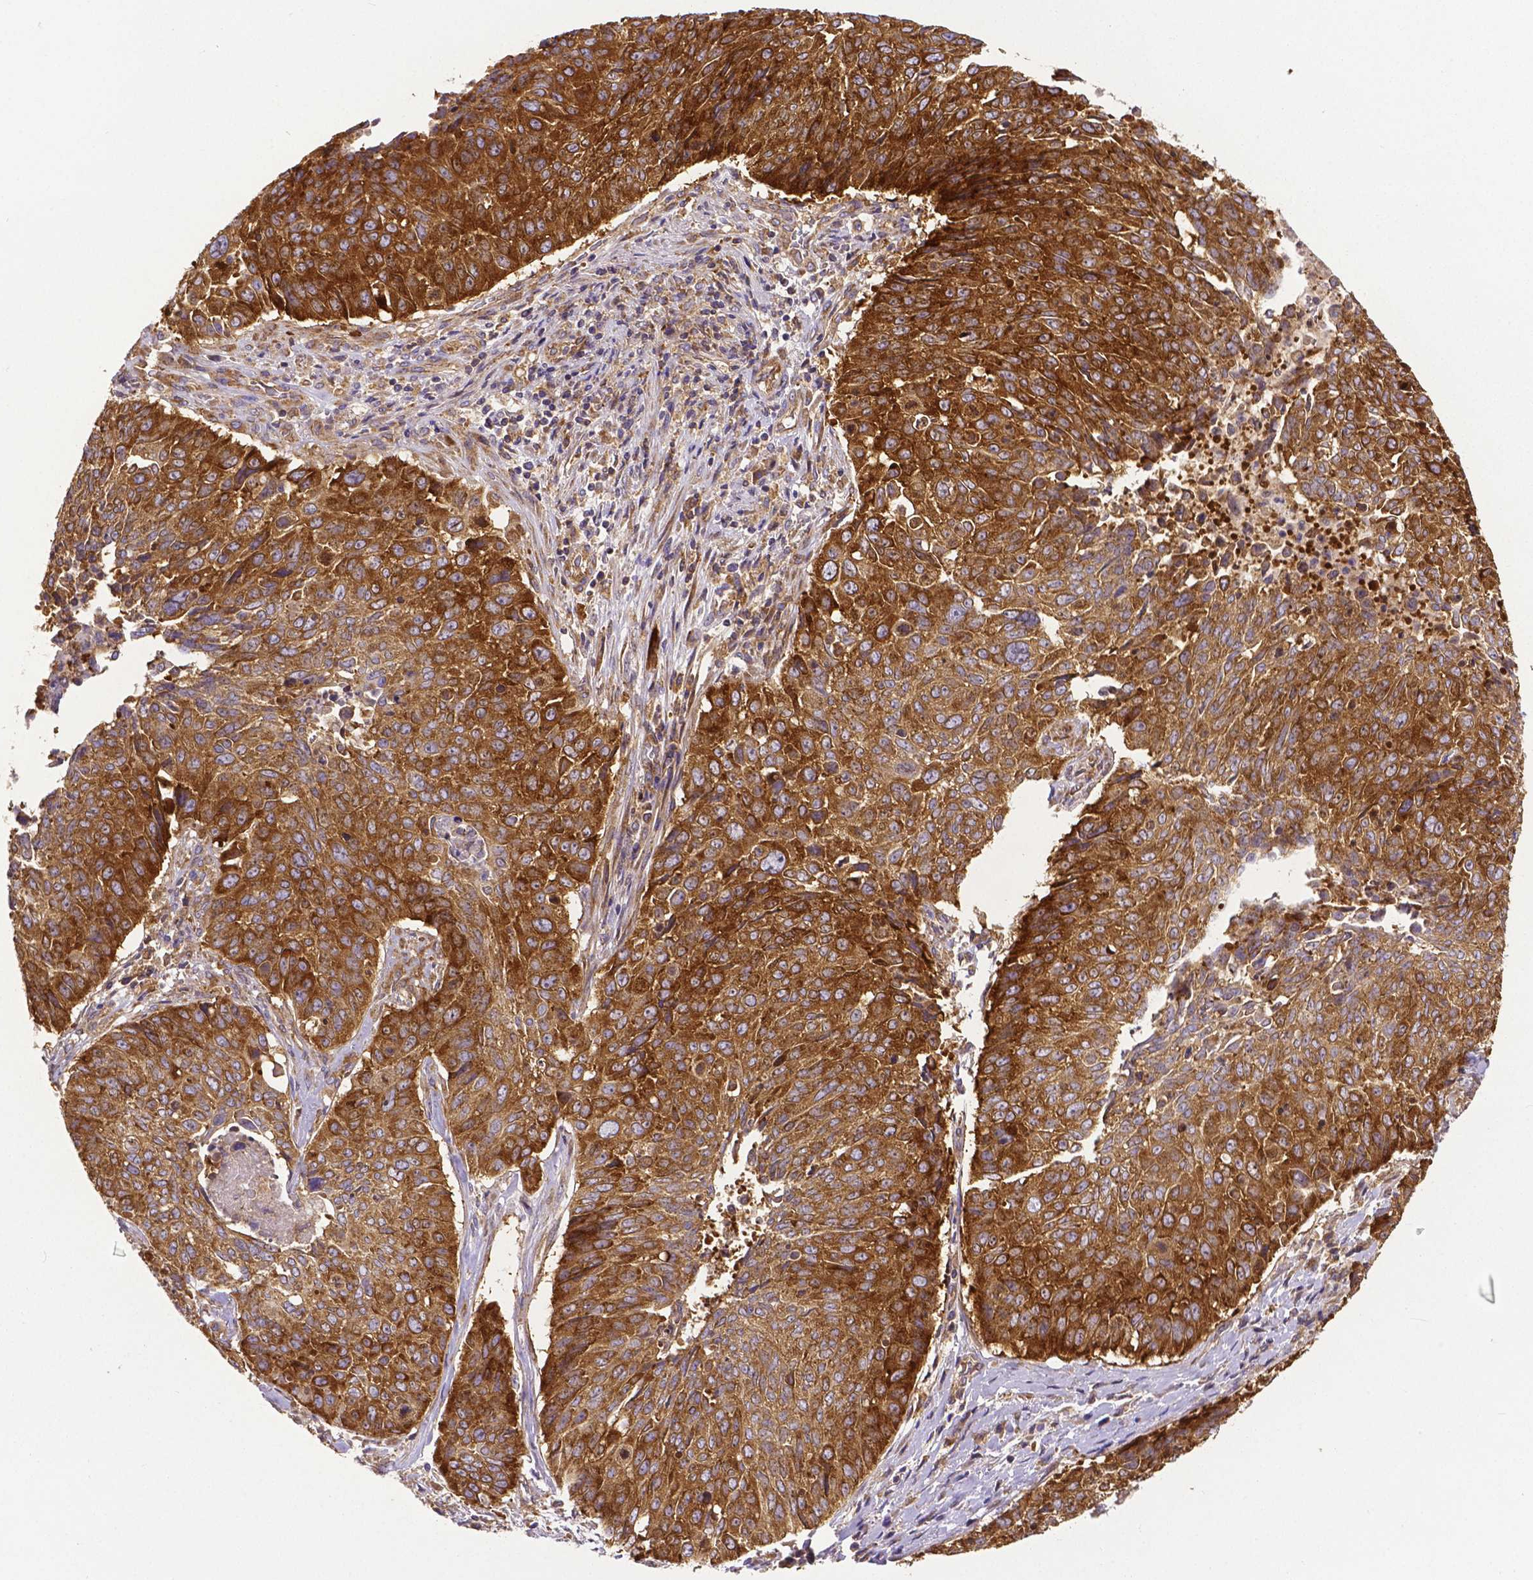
{"staining": {"intensity": "strong", "quantity": ">75%", "location": "cytoplasmic/membranous"}, "tissue": "lung cancer", "cell_type": "Tumor cells", "image_type": "cancer", "snomed": [{"axis": "morphology", "description": "Normal tissue, NOS"}, {"axis": "morphology", "description": "Squamous cell carcinoma, NOS"}, {"axis": "topography", "description": "Bronchus"}, {"axis": "topography", "description": "Lung"}], "caption": "The photomicrograph exhibits staining of lung cancer (squamous cell carcinoma), revealing strong cytoplasmic/membranous protein positivity (brown color) within tumor cells. (Stains: DAB in brown, nuclei in blue, Microscopy: brightfield microscopy at high magnification).", "gene": "DICER1", "patient": {"sex": "male", "age": 64}}